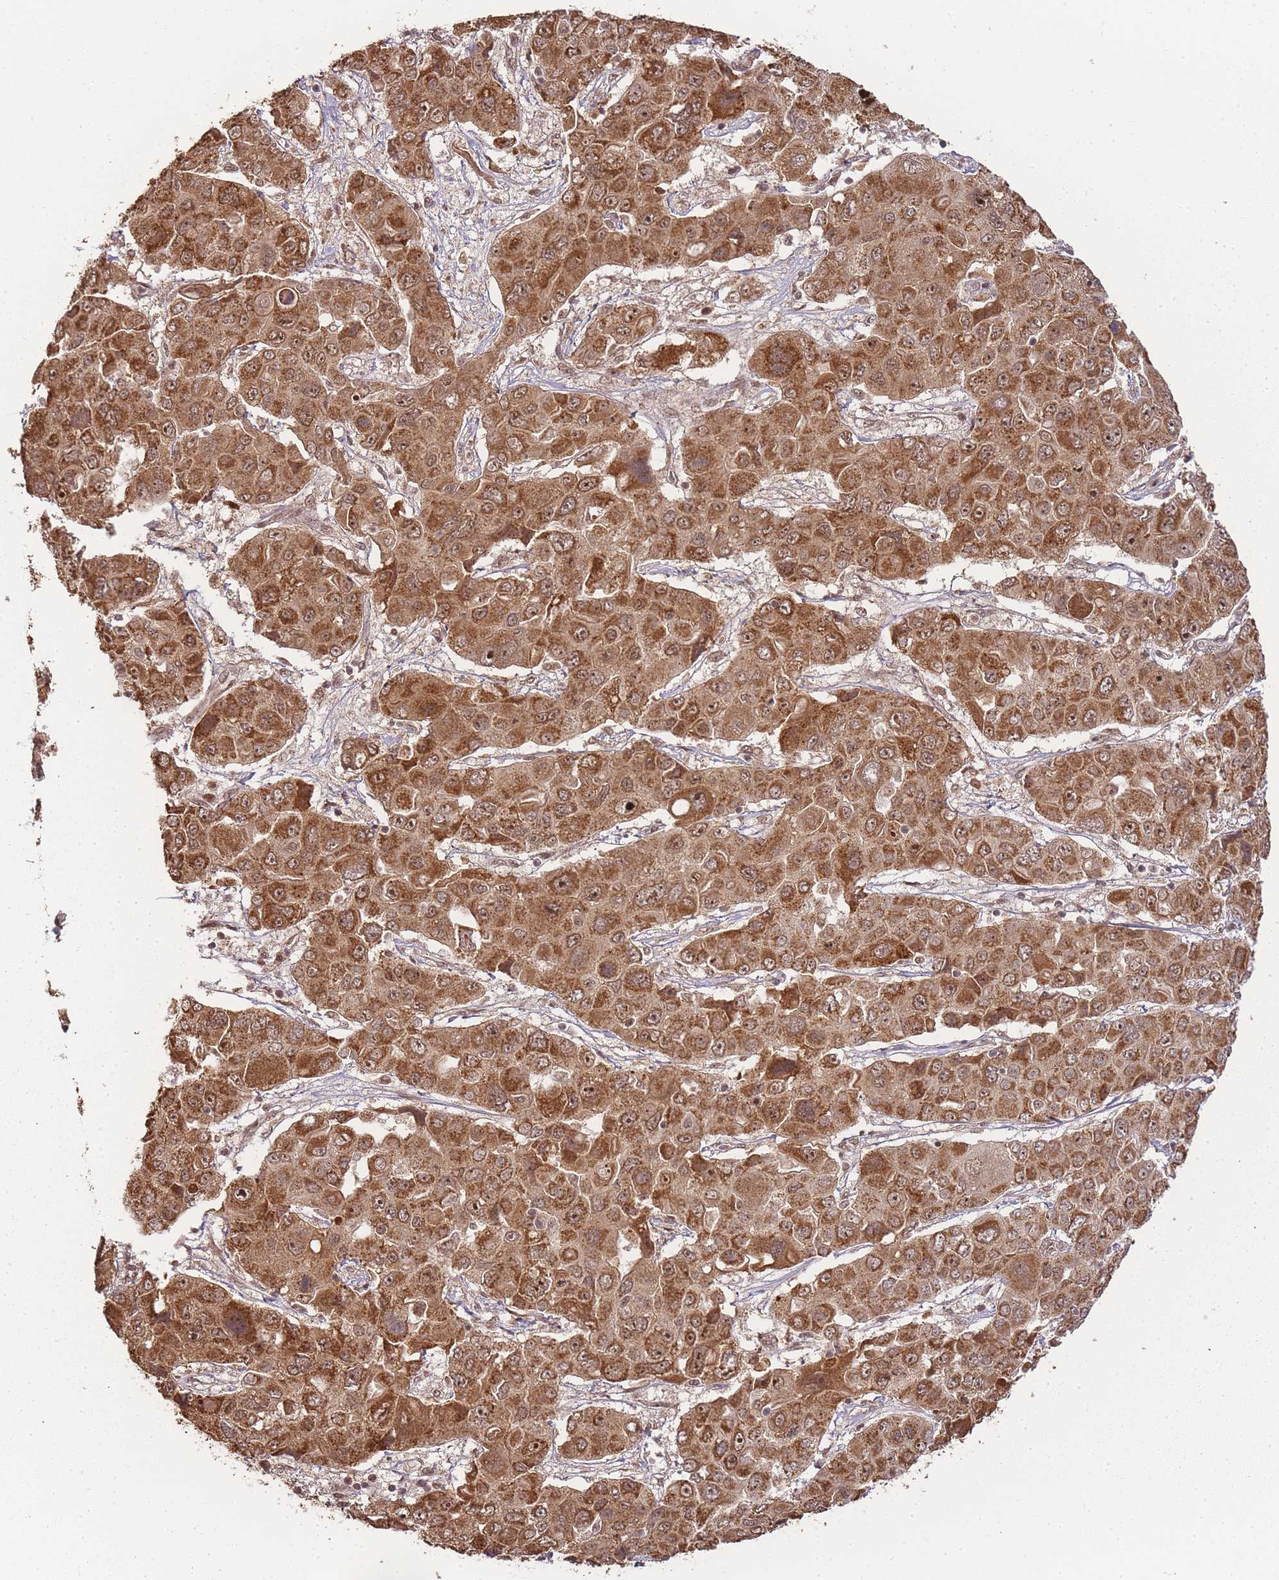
{"staining": {"intensity": "moderate", "quantity": ">75%", "location": "cytoplasmic/membranous,nuclear"}, "tissue": "liver cancer", "cell_type": "Tumor cells", "image_type": "cancer", "snomed": [{"axis": "morphology", "description": "Cholangiocarcinoma"}, {"axis": "topography", "description": "Liver"}], "caption": "Protein expression analysis of liver cancer (cholangiocarcinoma) shows moderate cytoplasmic/membranous and nuclear positivity in about >75% of tumor cells. The protein of interest is stained brown, and the nuclei are stained in blue (DAB IHC with brightfield microscopy, high magnification).", "gene": "ZNF497", "patient": {"sex": "male", "age": 67}}